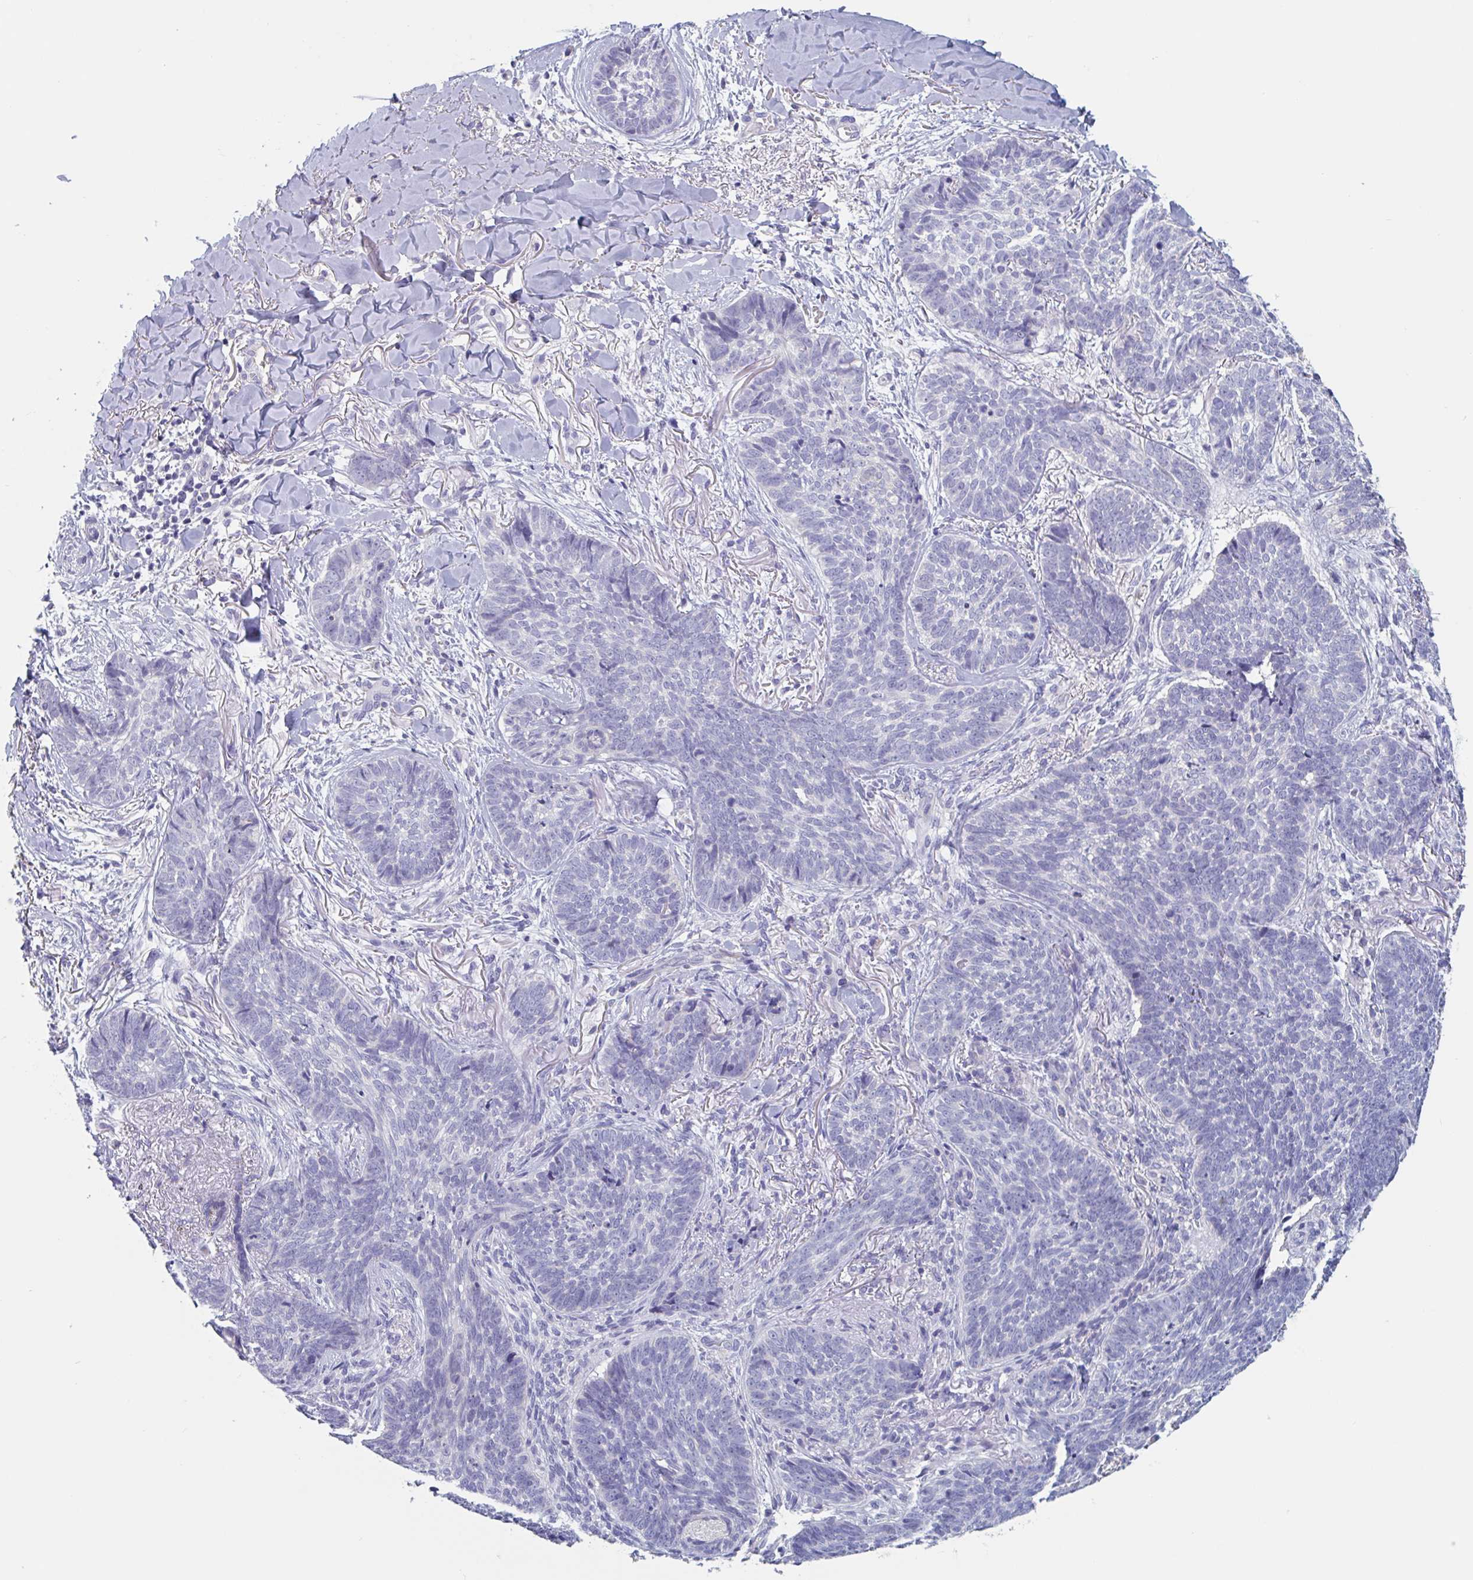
{"staining": {"intensity": "negative", "quantity": "none", "location": "none"}, "tissue": "skin cancer", "cell_type": "Tumor cells", "image_type": "cancer", "snomed": [{"axis": "morphology", "description": "Basal cell carcinoma"}, {"axis": "topography", "description": "Skin"}, {"axis": "topography", "description": "Skin of face"}], "caption": "High magnification brightfield microscopy of skin basal cell carcinoma stained with DAB (3,3'-diaminobenzidine) (brown) and counterstained with hematoxylin (blue): tumor cells show no significant positivity.", "gene": "ABHD16A", "patient": {"sex": "male", "age": 88}}